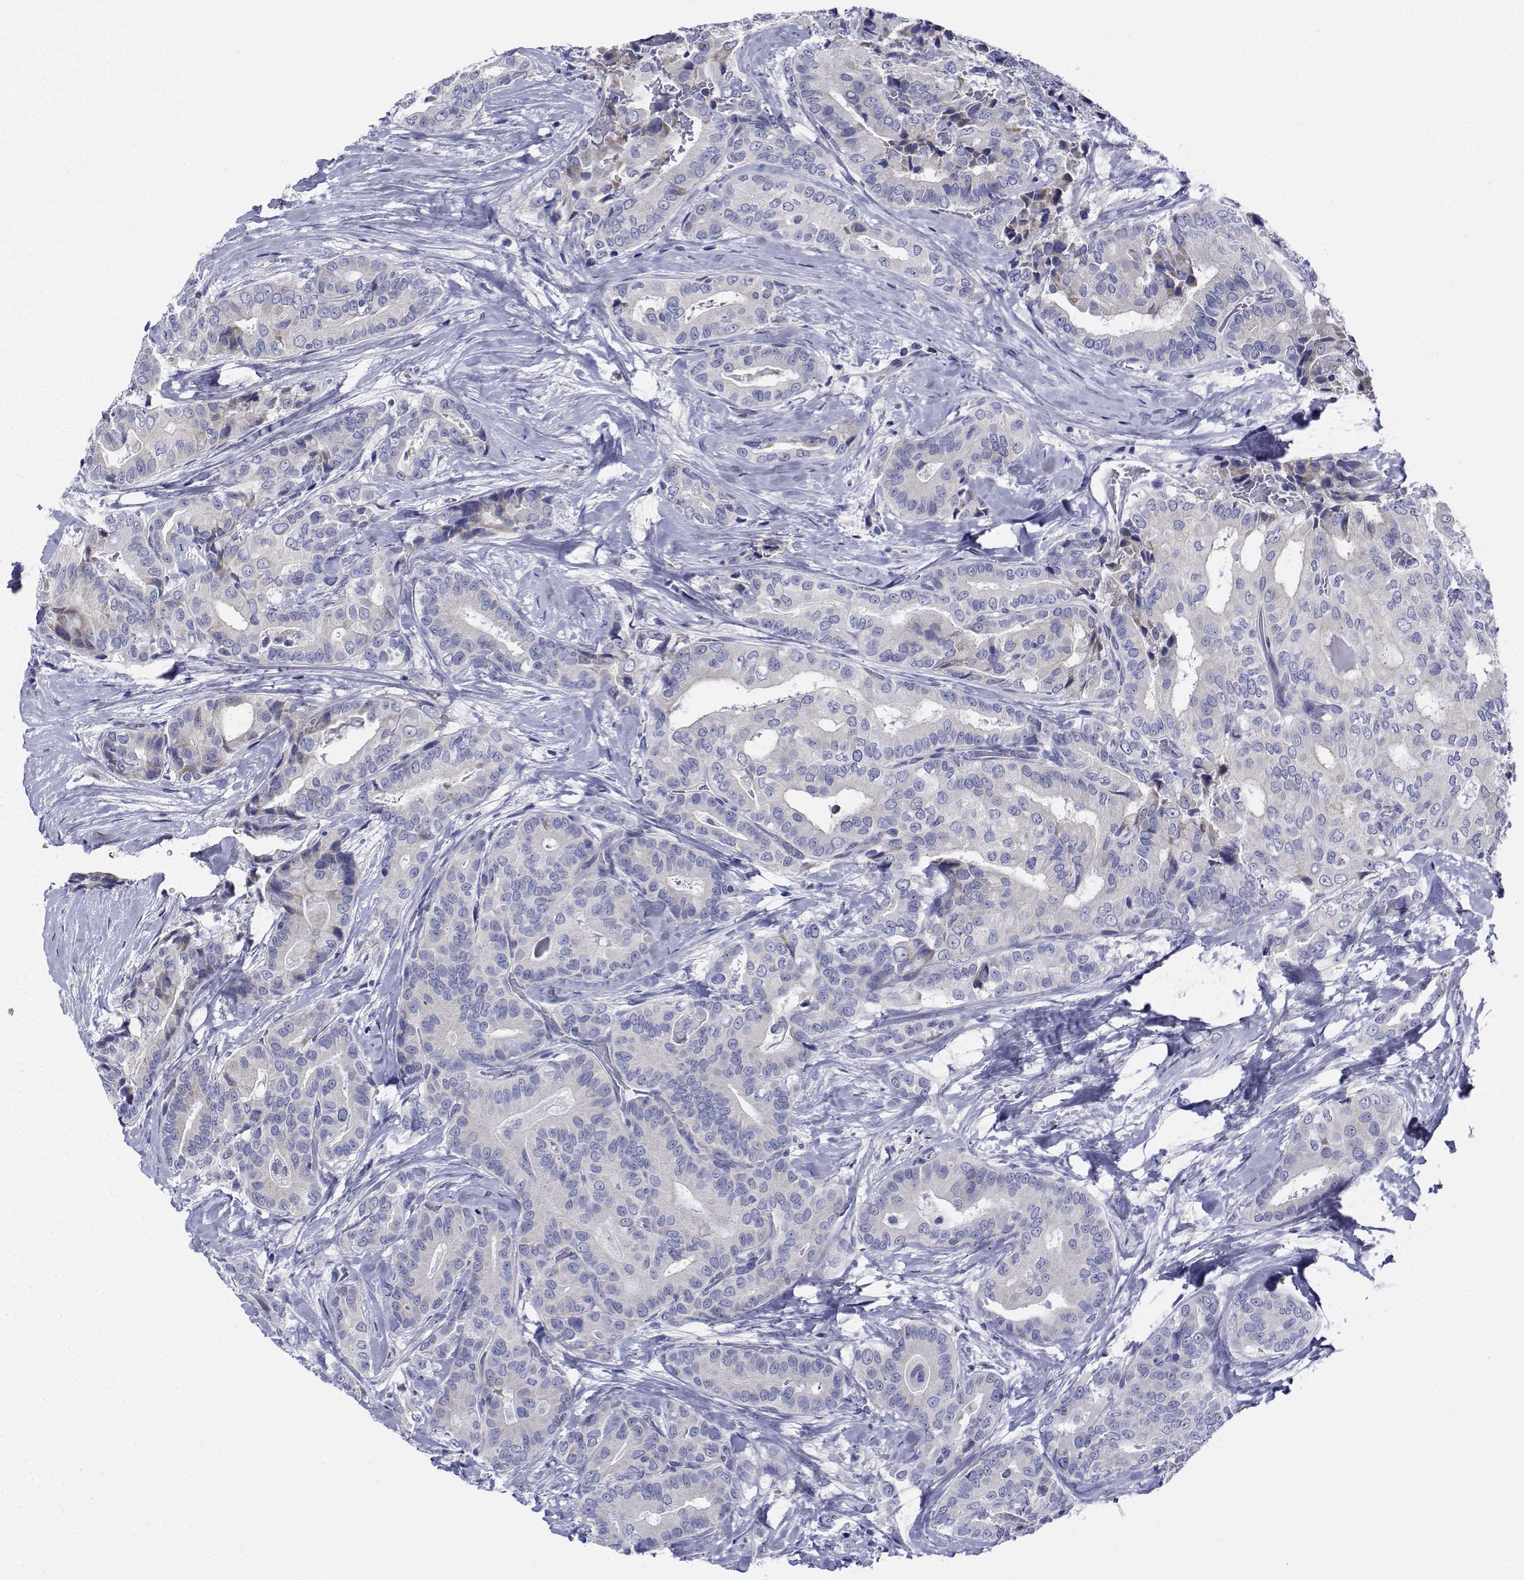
{"staining": {"intensity": "negative", "quantity": "none", "location": "none"}, "tissue": "thyroid cancer", "cell_type": "Tumor cells", "image_type": "cancer", "snomed": [{"axis": "morphology", "description": "Papillary adenocarcinoma, NOS"}, {"axis": "topography", "description": "Thyroid gland"}], "caption": "Immunohistochemical staining of human thyroid cancer reveals no significant expression in tumor cells.", "gene": "CDHR3", "patient": {"sex": "male", "age": 61}}